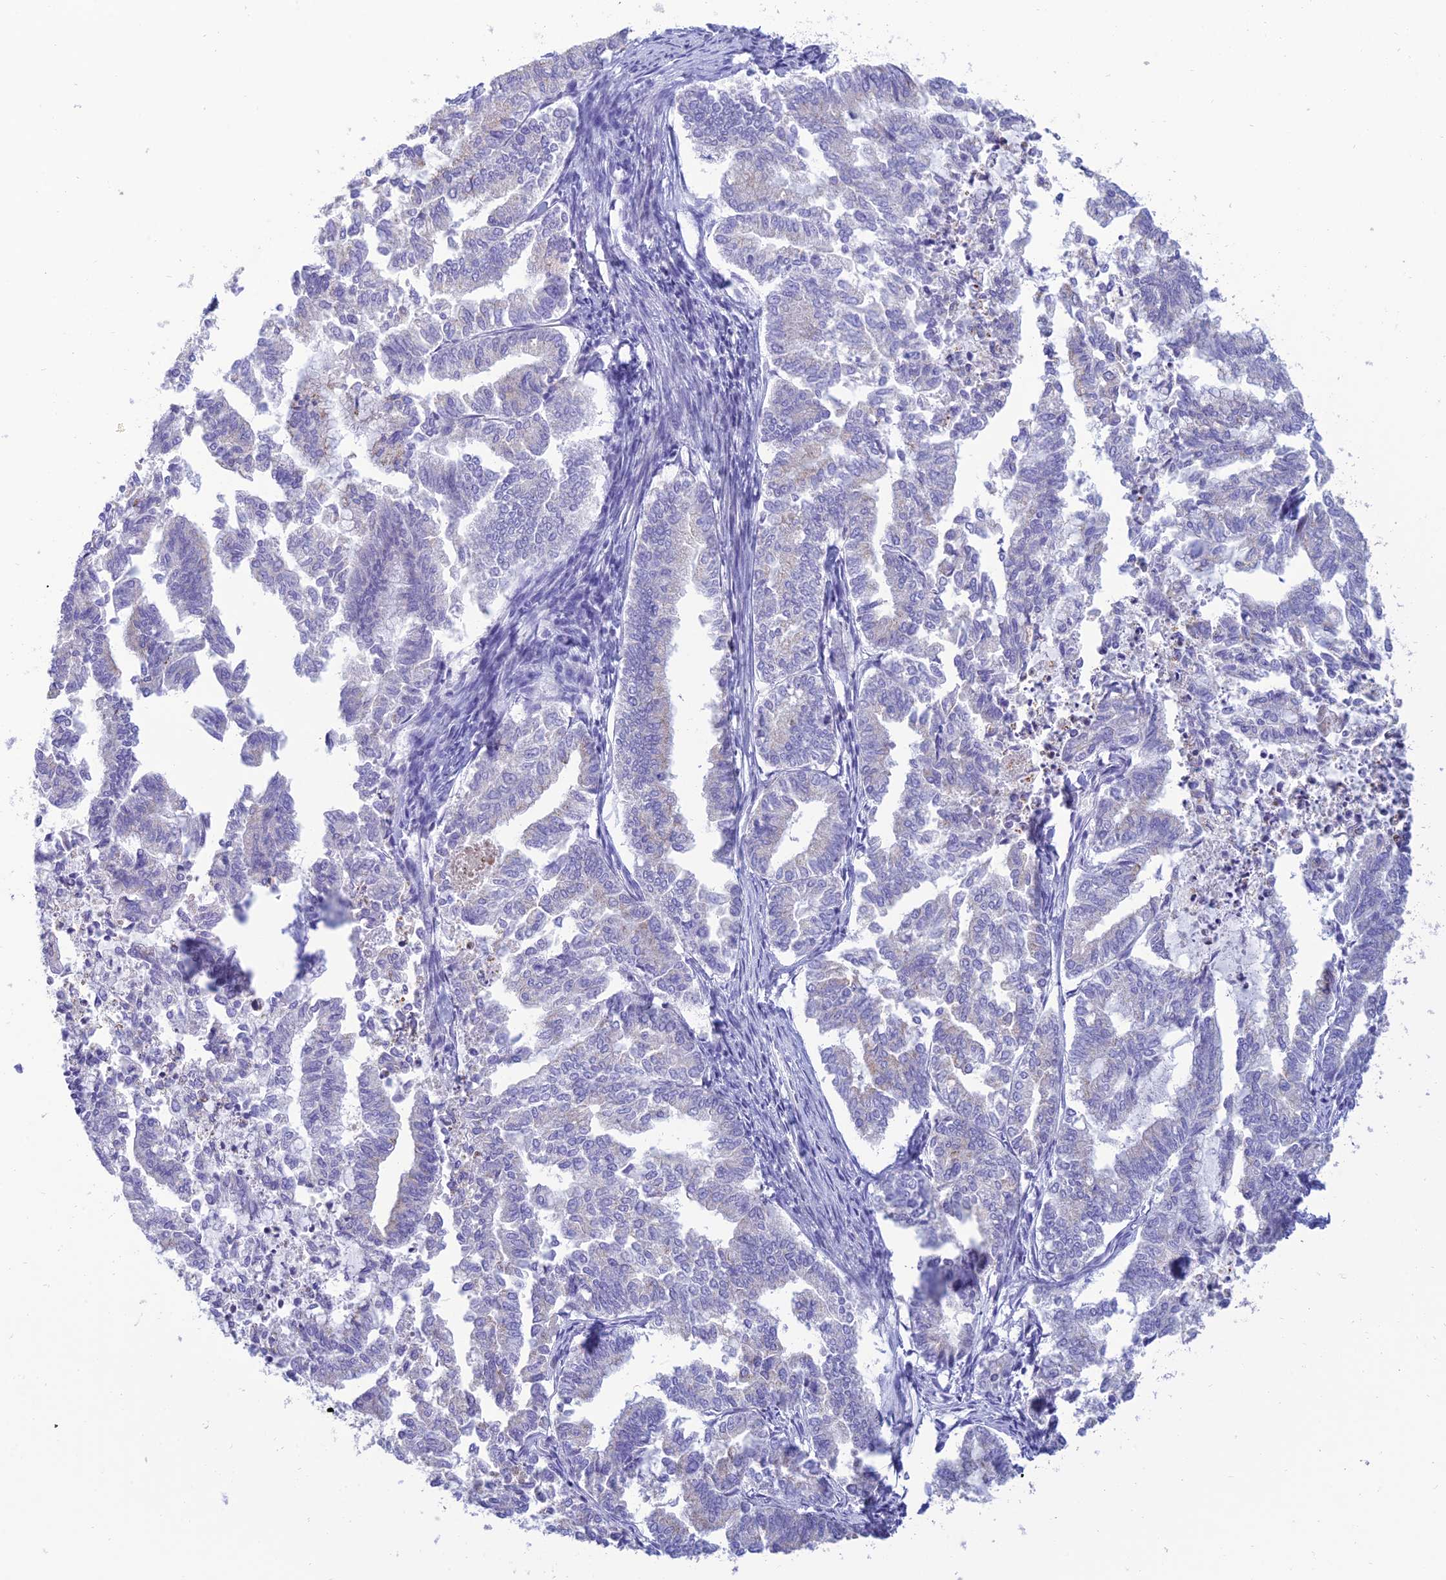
{"staining": {"intensity": "negative", "quantity": "none", "location": "none"}, "tissue": "endometrial cancer", "cell_type": "Tumor cells", "image_type": "cancer", "snomed": [{"axis": "morphology", "description": "Adenocarcinoma, NOS"}, {"axis": "topography", "description": "Endometrium"}], "caption": "This is an immunohistochemistry (IHC) photomicrograph of endometrial adenocarcinoma. There is no positivity in tumor cells.", "gene": "MAL2", "patient": {"sex": "female", "age": 79}}